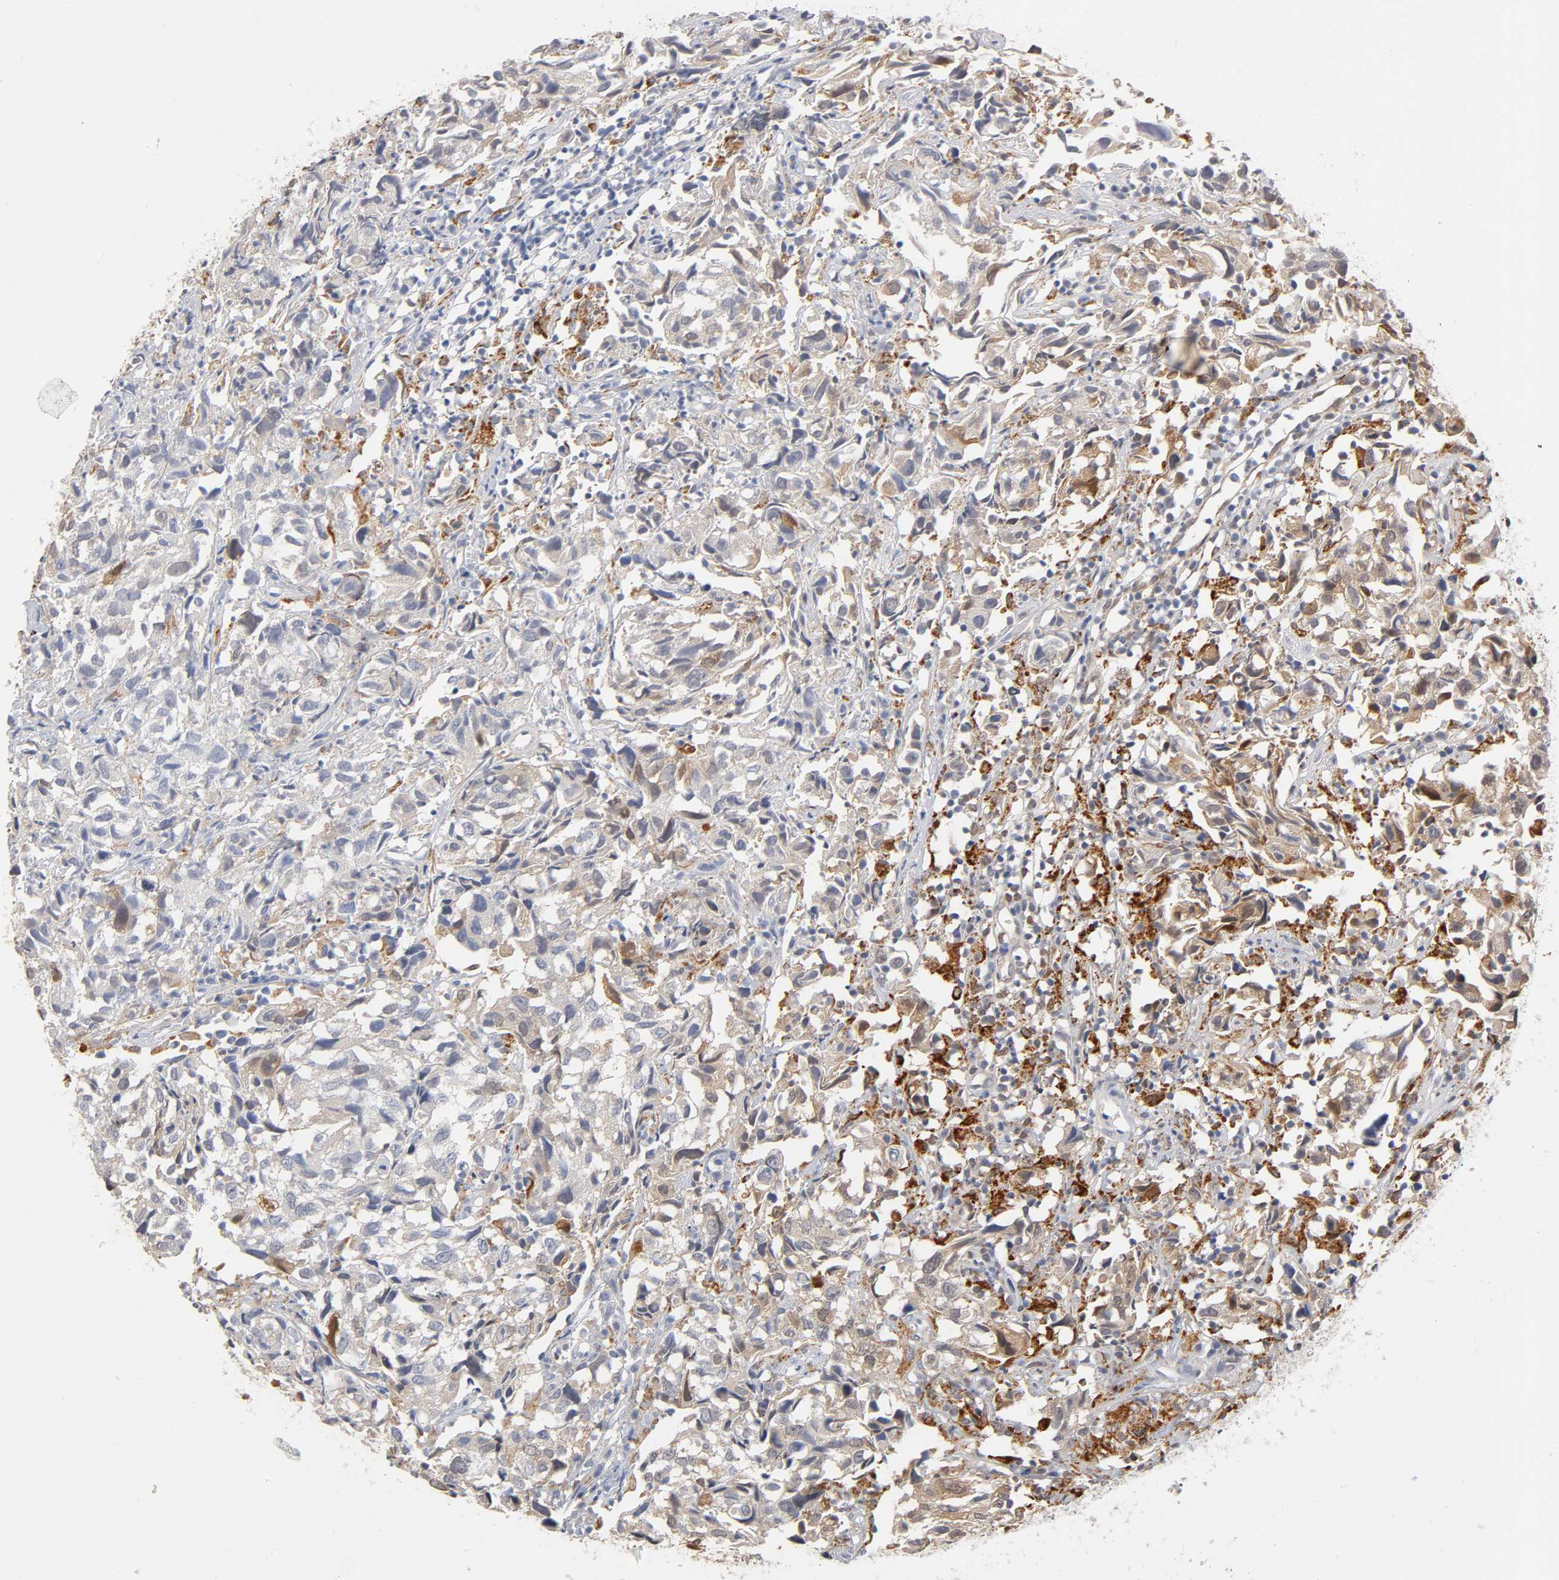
{"staining": {"intensity": "moderate", "quantity": ">75%", "location": "cytoplasmic/membranous,nuclear"}, "tissue": "urothelial cancer", "cell_type": "Tumor cells", "image_type": "cancer", "snomed": [{"axis": "morphology", "description": "Urothelial carcinoma, High grade"}, {"axis": "topography", "description": "Urinary bladder"}], "caption": "Immunohistochemistry of urothelial carcinoma (high-grade) displays medium levels of moderate cytoplasmic/membranous and nuclear staining in approximately >75% of tumor cells.", "gene": "ISG15", "patient": {"sex": "female", "age": 75}}